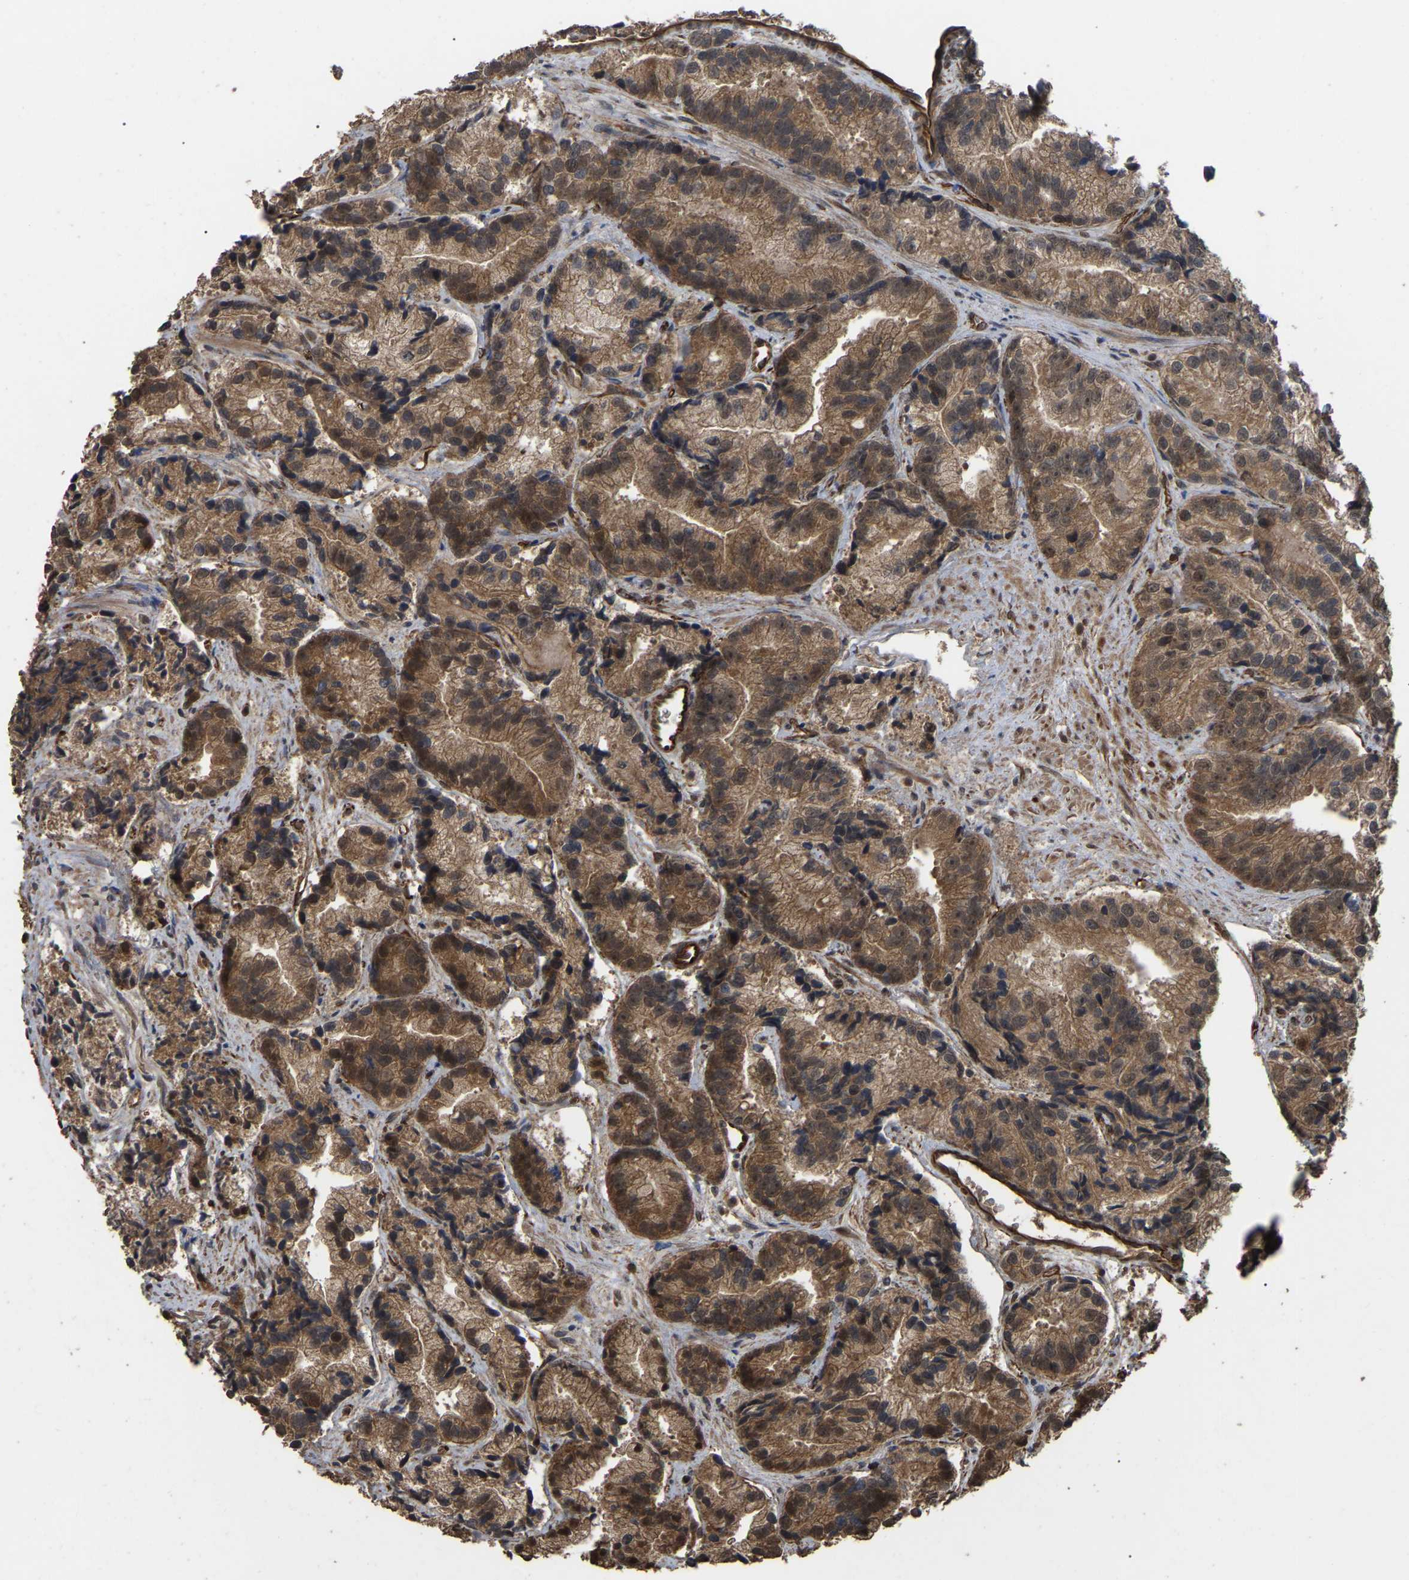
{"staining": {"intensity": "moderate", "quantity": ">75%", "location": "cytoplasmic/membranous,nuclear"}, "tissue": "prostate cancer", "cell_type": "Tumor cells", "image_type": "cancer", "snomed": [{"axis": "morphology", "description": "Adenocarcinoma, Low grade"}, {"axis": "topography", "description": "Prostate"}], "caption": "Prostate cancer (adenocarcinoma (low-grade)) stained with DAB (3,3'-diaminobenzidine) IHC reveals medium levels of moderate cytoplasmic/membranous and nuclear staining in approximately >75% of tumor cells.", "gene": "FAM161B", "patient": {"sex": "male", "age": 89}}